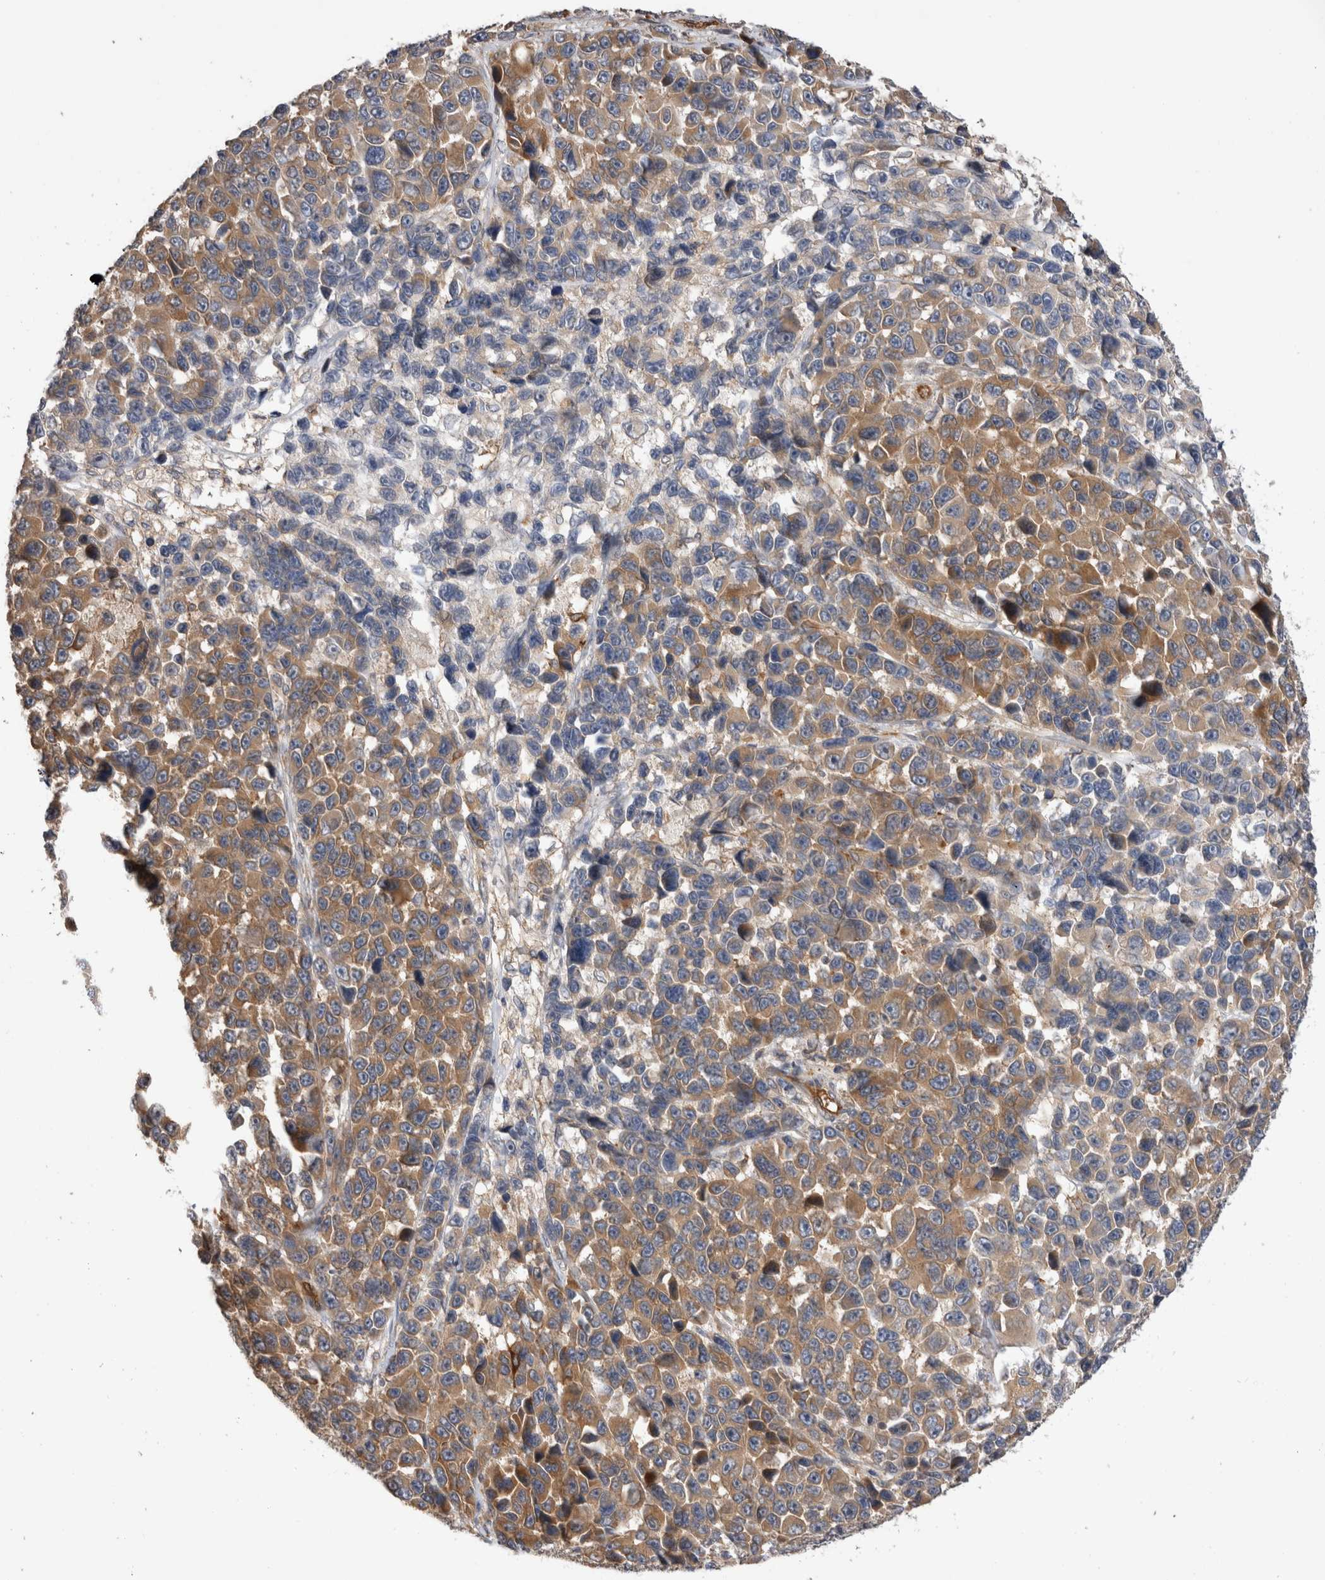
{"staining": {"intensity": "moderate", "quantity": ">75%", "location": "cytoplasmic/membranous"}, "tissue": "melanoma", "cell_type": "Tumor cells", "image_type": "cancer", "snomed": [{"axis": "morphology", "description": "Malignant melanoma, NOS"}, {"axis": "topography", "description": "Skin"}], "caption": "Malignant melanoma tissue reveals moderate cytoplasmic/membranous expression in approximately >75% of tumor cells", "gene": "BNIP2", "patient": {"sex": "male", "age": 53}}